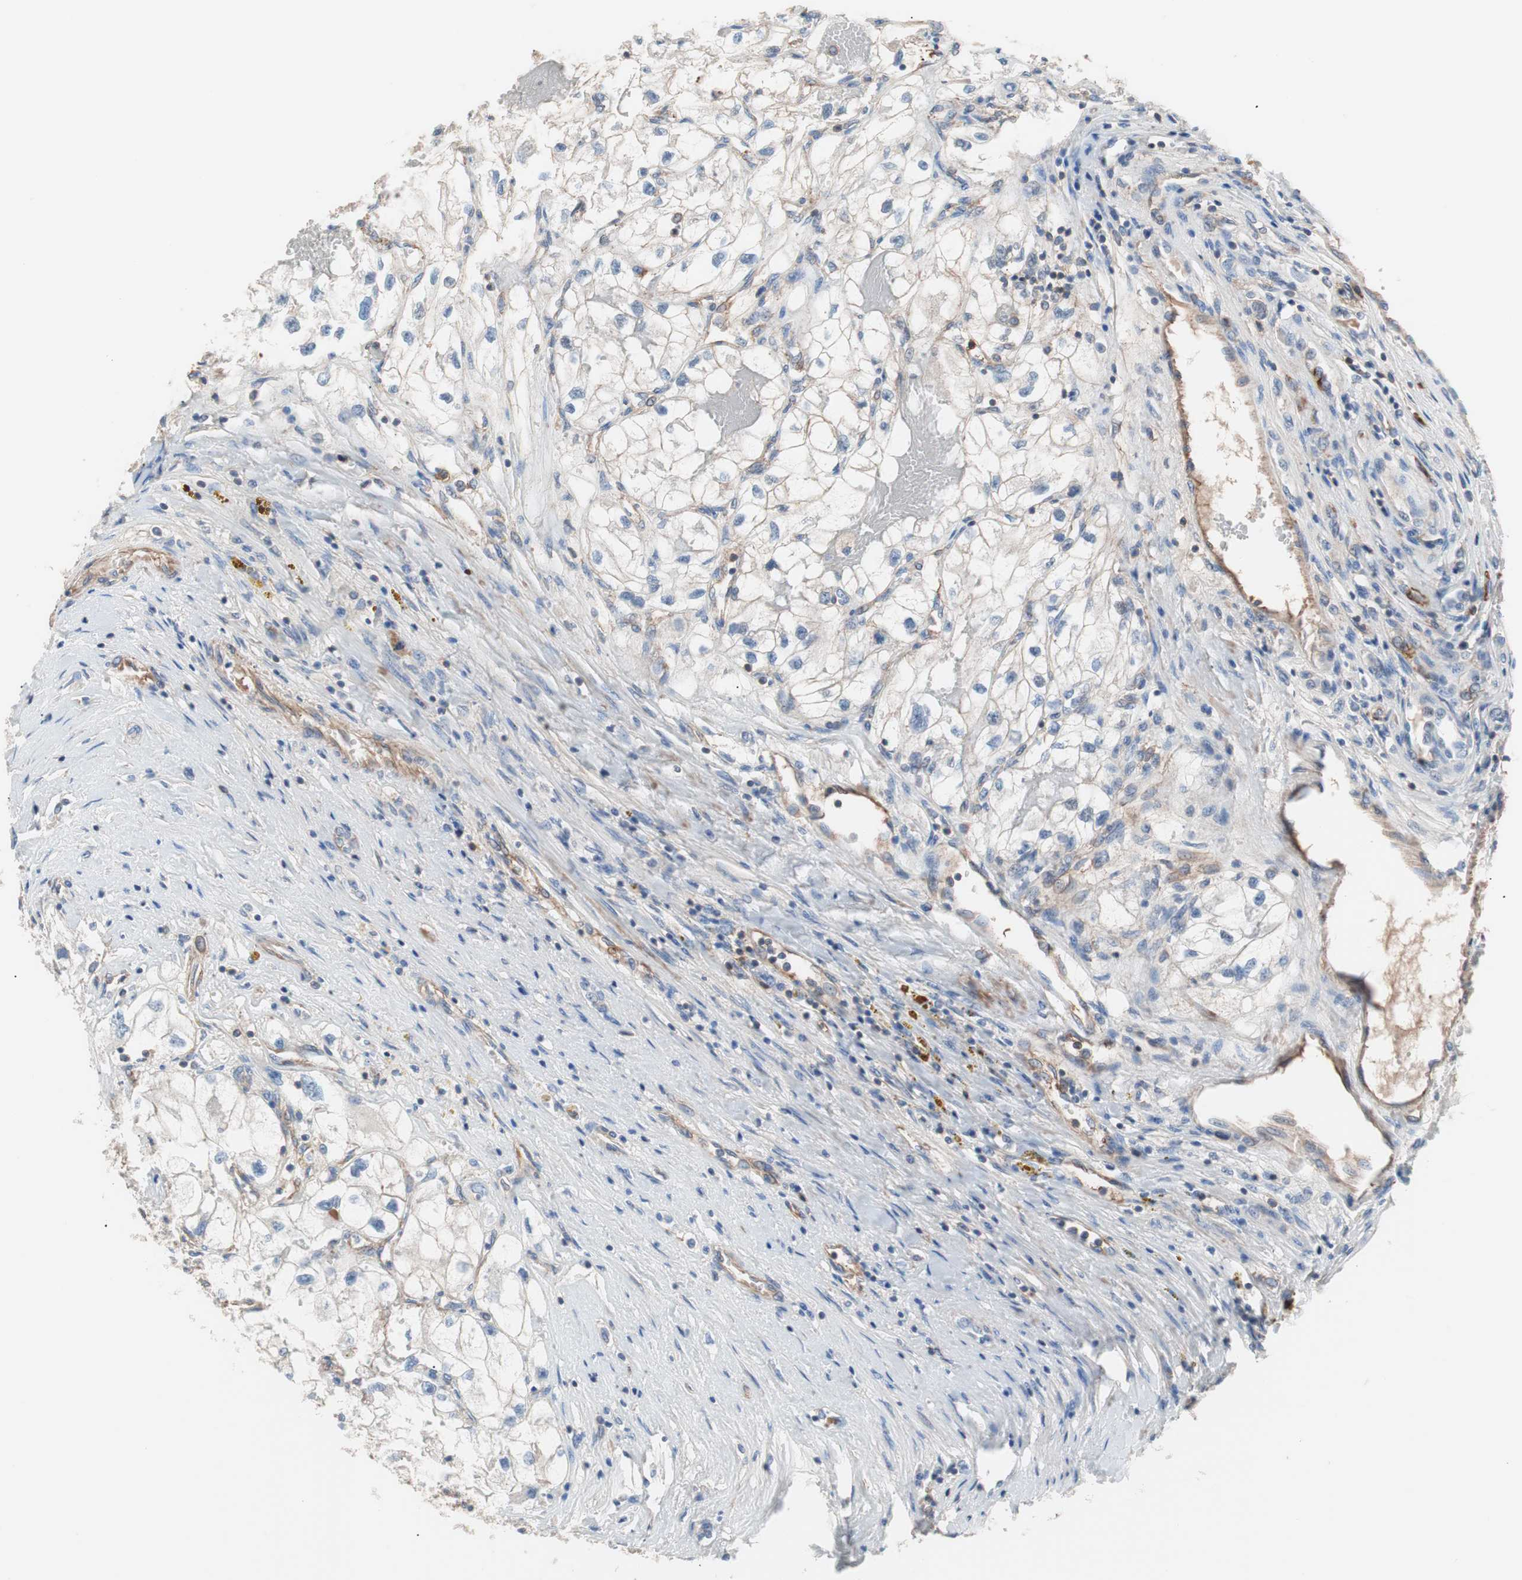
{"staining": {"intensity": "weak", "quantity": "<25%", "location": "cytoplasmic/membranous"}, "tissue": "renal cancer", "cell_type": "Tumor cells", "image_type": "cancer", "snomed": [{"axis": "morphology", "description": "Adenocarcinoma, NOS"}, {"axis": "topography", "description": "Kidney"}], "caption": "Renal adenocarcinoma was stained to show a protein in brown. There is no significant staining in tumor cells.", "gene": "GPR160", "patient": {"sex": "female", "age": 70}}